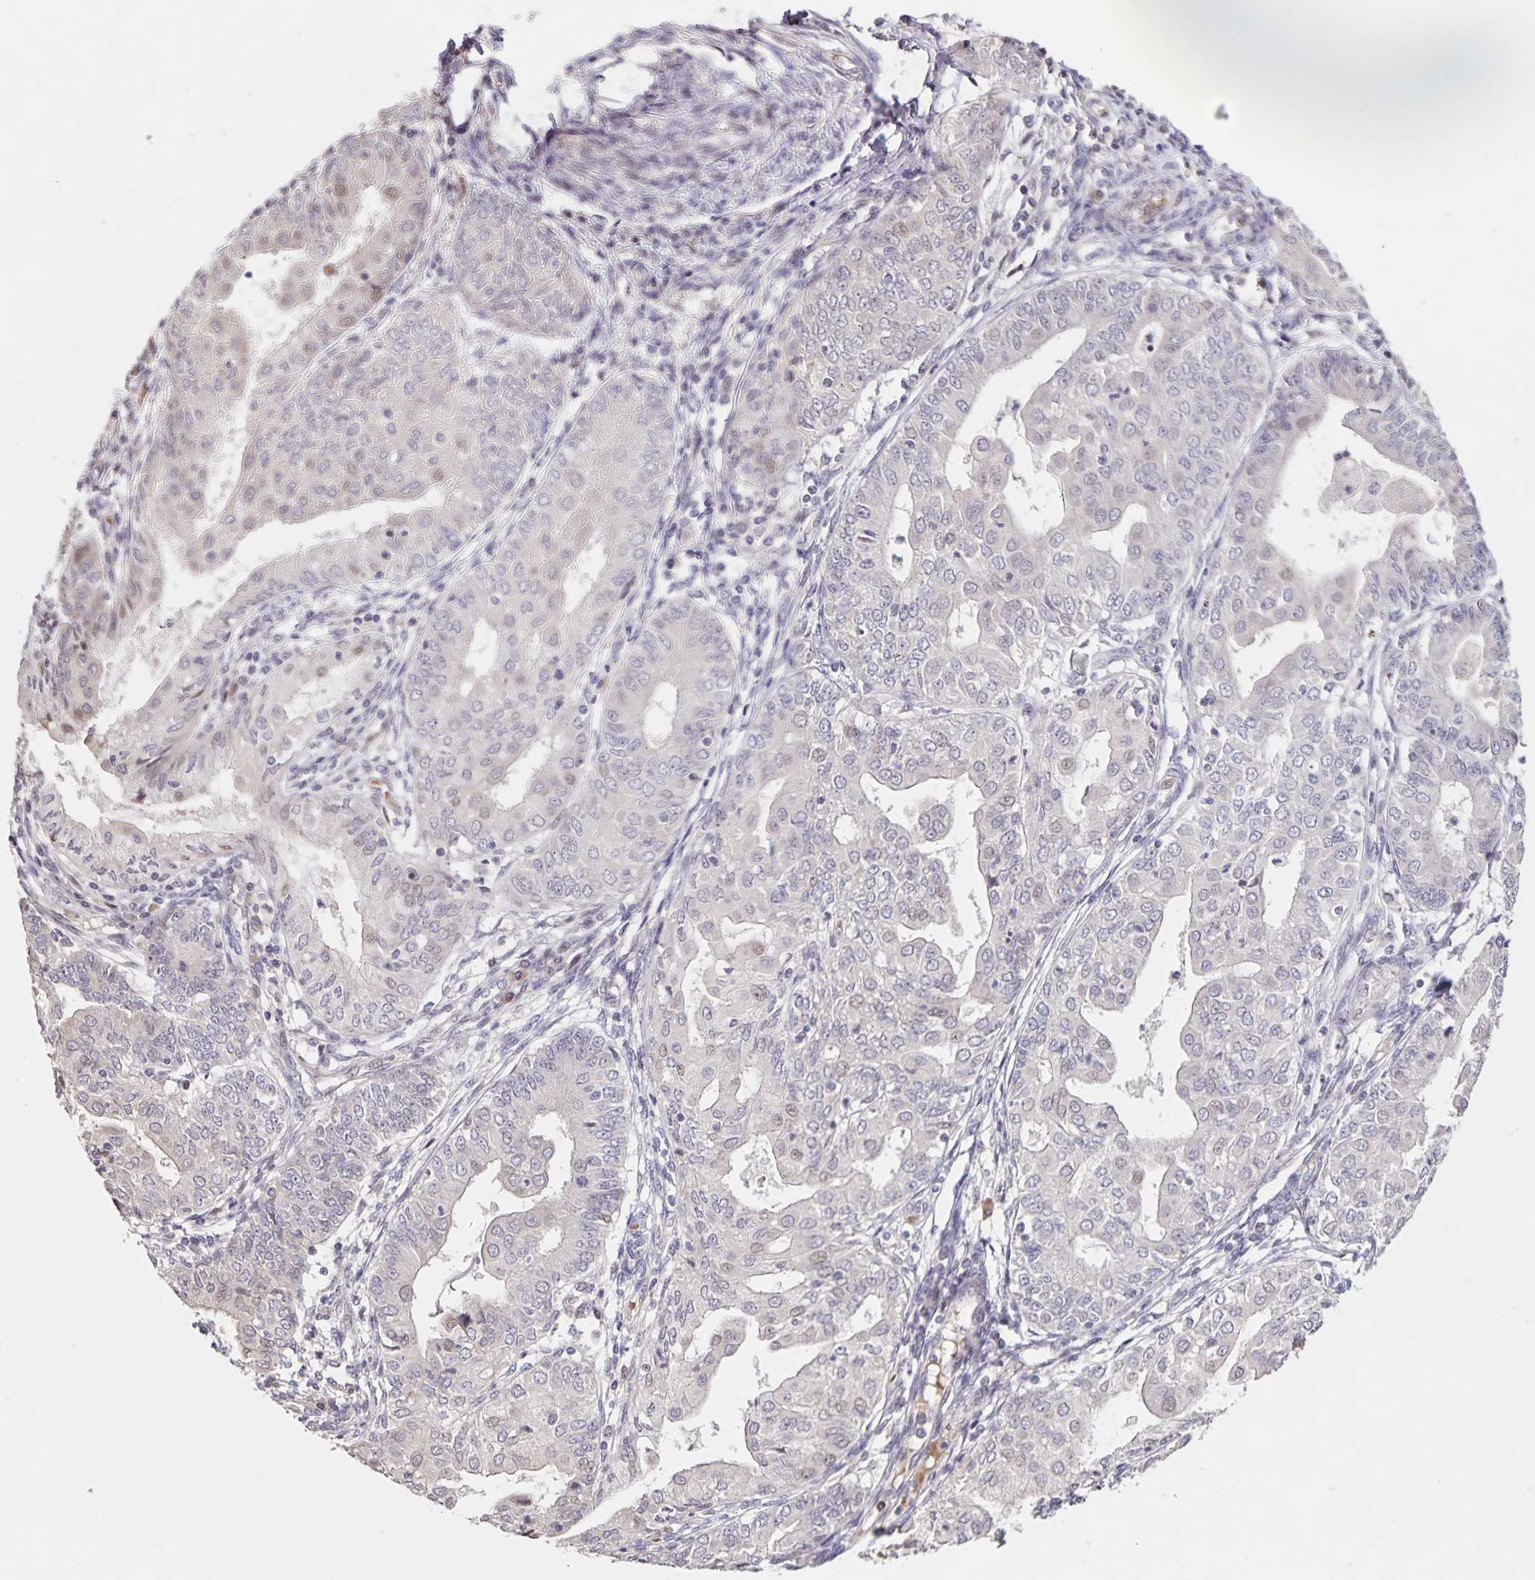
{"staining": {"intensity": "weak", "quantity": "<25%", "location": "nuclear"}, "tissue": "endometrial cancer", "cell_type": "Tumor cells", "image_type": "cancer", "snomed": [{"axis": "morphology", "description": "Adenocarcinoma, NOS"}, {"axis": "topography", "description": "Endometrium"}], "caption": "Photomicrograph shows no protein expression in tumor cells of adenocarcinoma (endometrial) tissue.", "gene": "GDF2", "patient": {"sex": "female", "age": 68}}